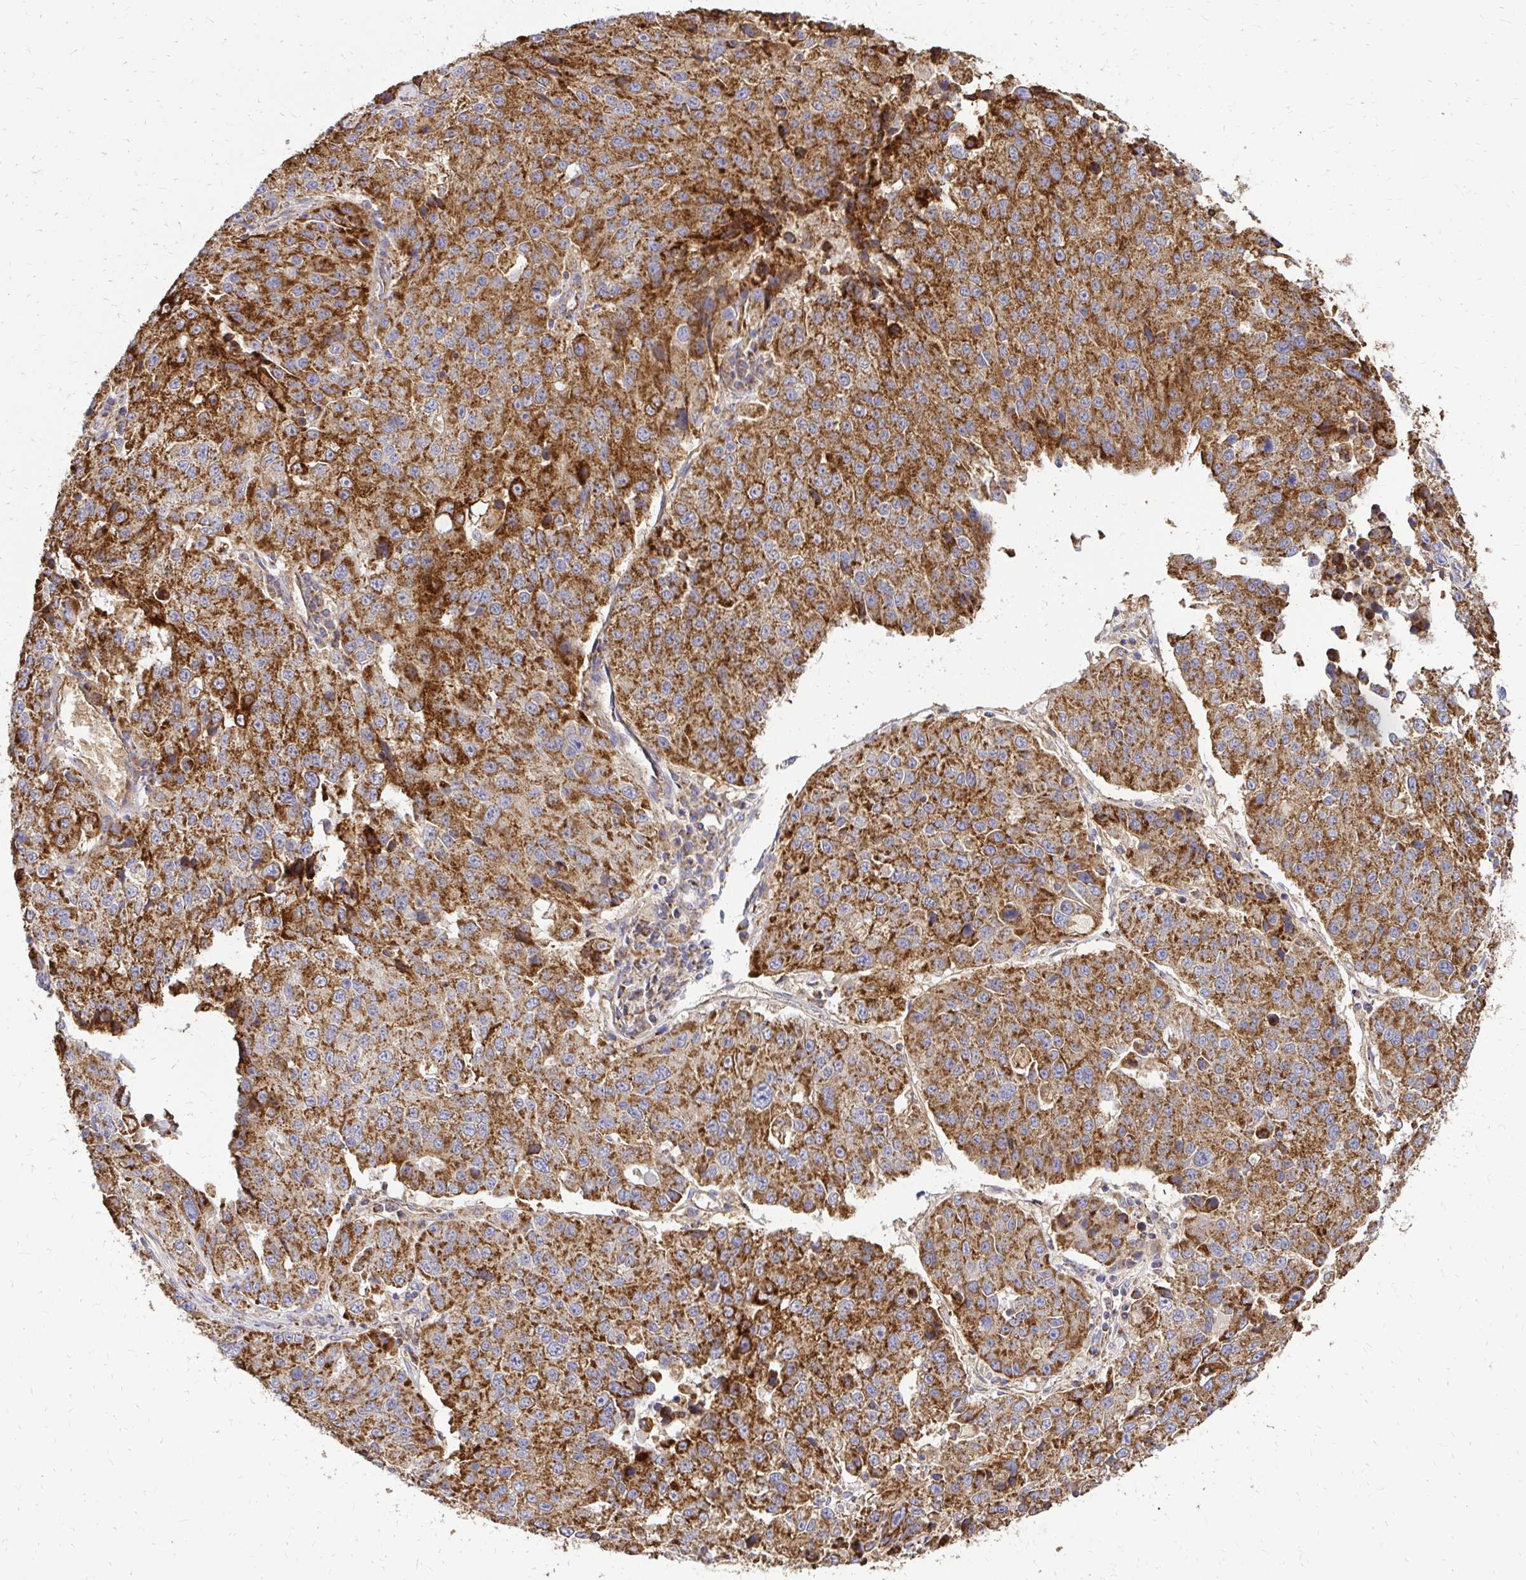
{"staining": {"intensity": "strong", "quantity": ">75%", "location": "cytoplasmic/membranous"}, "tissue": "stomach cancer", "cell_type": "Tumor cells", "image_type": "cancer", "snomed": [{"axis": "morphology", "description": "Adenocarcinoma, NOS"}, {"axis": "topography", "description": "Stomach"}], "caption": "Immunohistochemical staining of stomach adenocarcinoma demonstrates high levels of strong cytoplasmic/membranous protein expression in about >75% of tumor cells.", "gene": "MRPL13", "patient": {"sex": "male", "age": 71}}